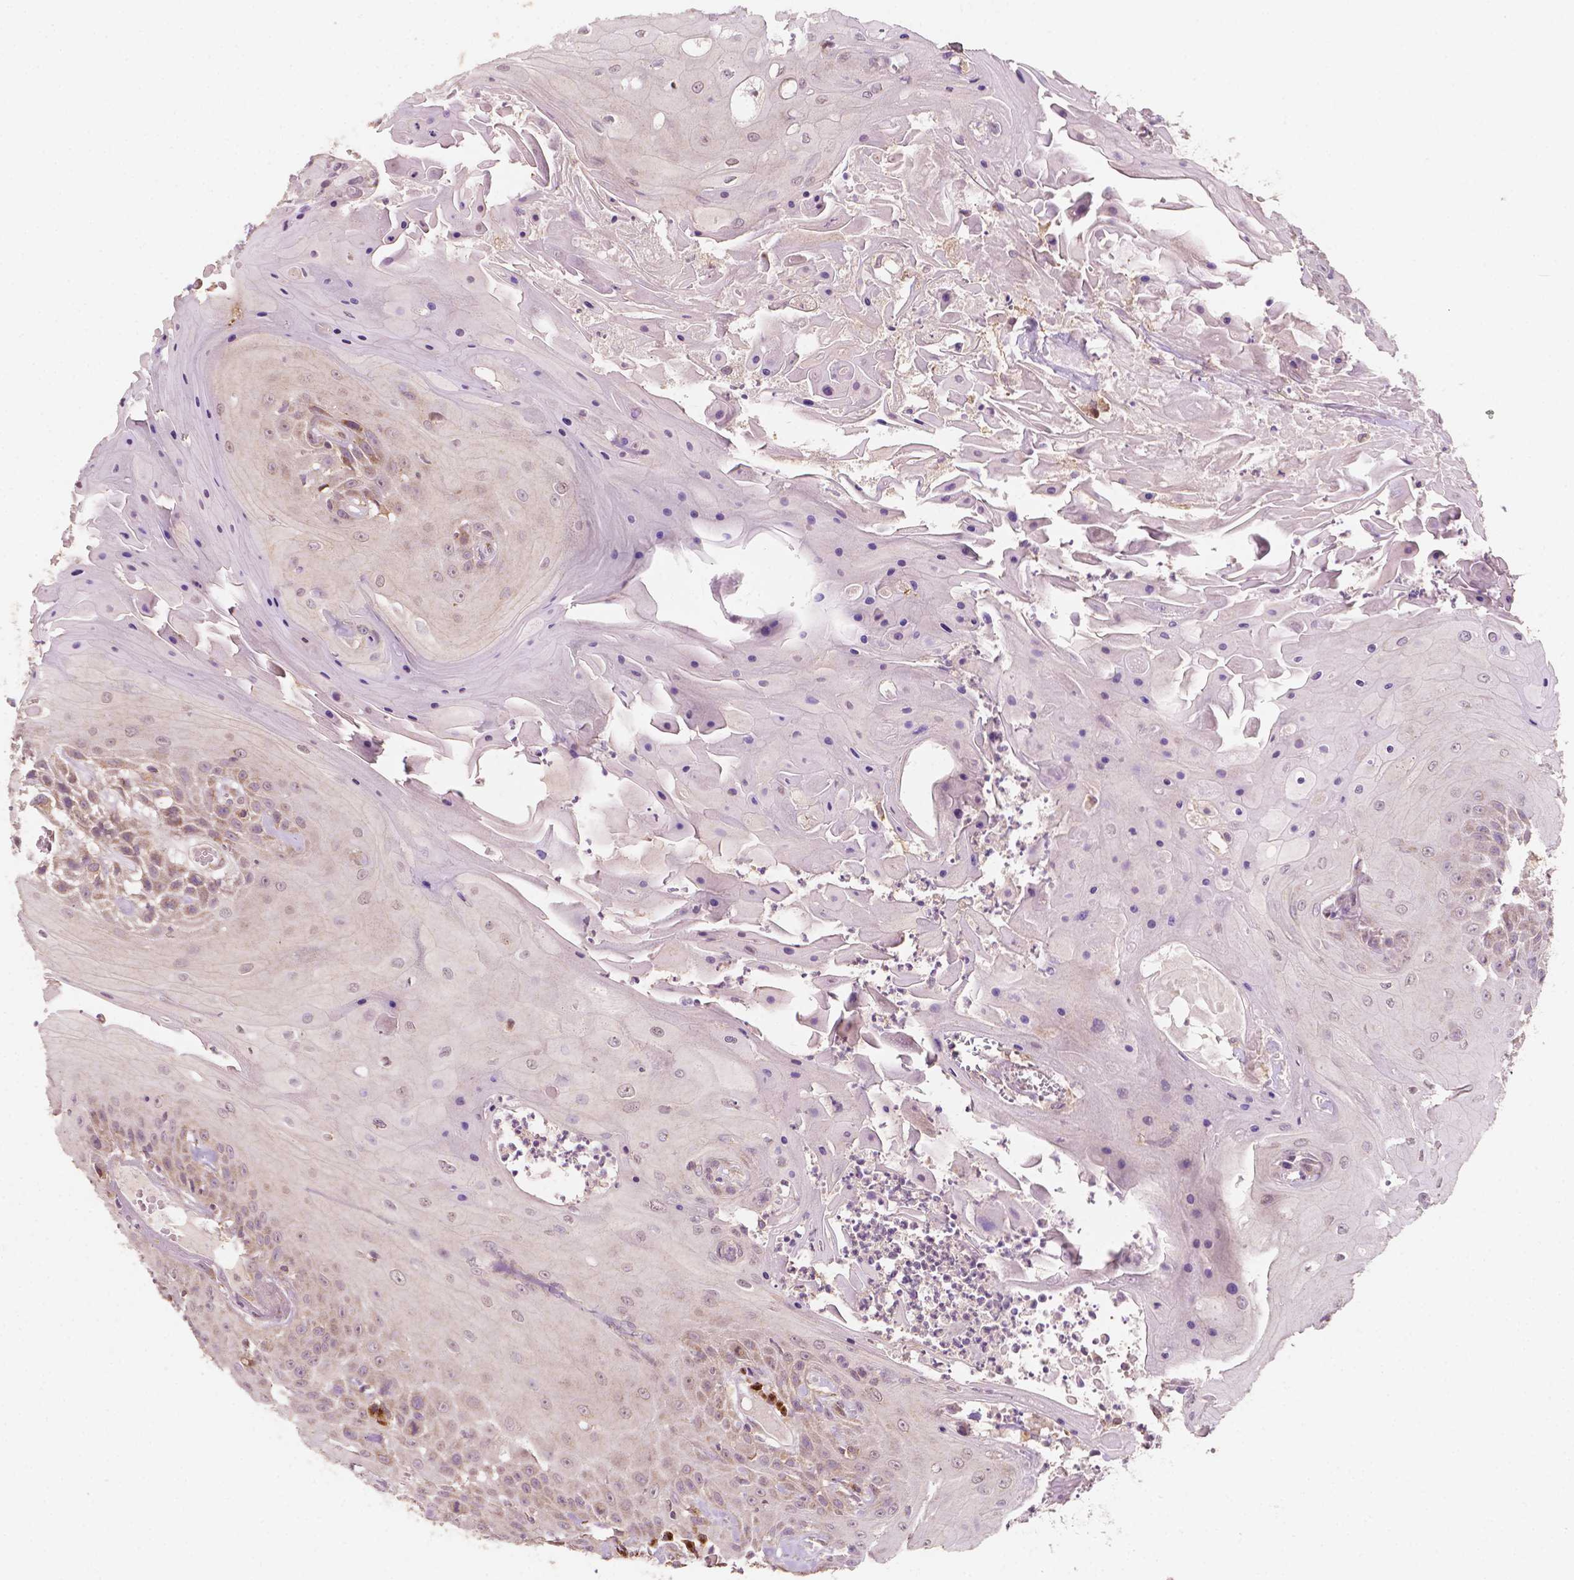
{"staining": {"intensity": "weak", "quantity": "<25%", "location": "cytoplasmic/membranous"}, "tissue": "head and neck cancer", "cell_type": "Tumor cells", "image_type": "cancer", "snomed": [{"axis": "morphology", "description": "Squamous cell carcinoma, NOS"}, {"axis": "topography", "description": "Skin"}, {"axis": "topography", "description": "Head-Neck"}], "caption": "Immunohistochemistry image of neoplastic tissue: human squamous cell carcinoma (head and neck) stained with DAB exhibits no significant protein positivity in tumor cells.", "gene": "EBAG9", "patient": {"sex": "male", "age": 80}}